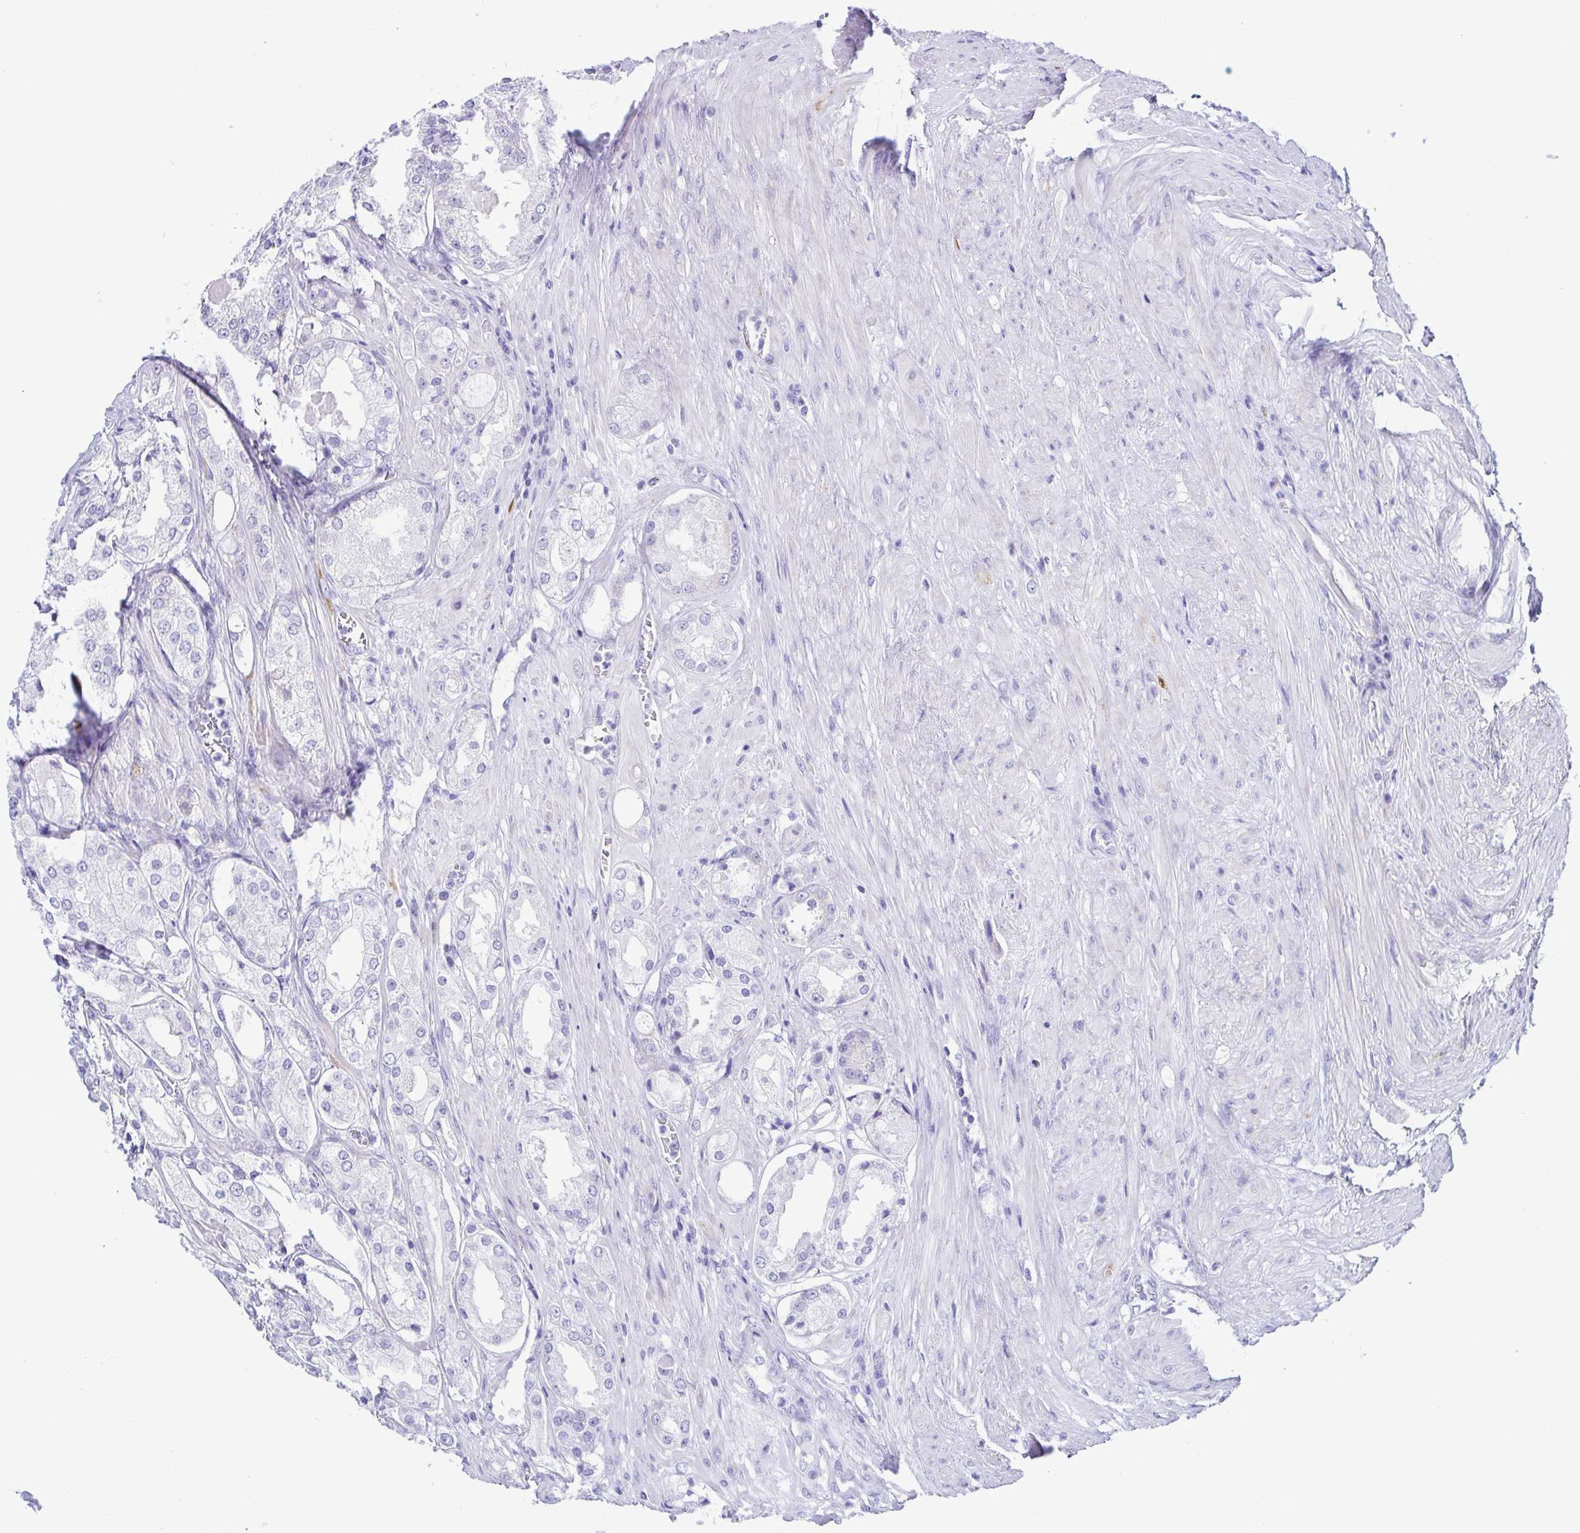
{"staining": {"intensity": "negative", "quantity": "none", "location": "none"}, "tissue": "prostate cancer", "cell_type": "Tumor cells", "image_type": "cancer", "snomed": [{"axis": "morphology", "description": "Adenocarcinoma, Low grade"}, {"axis": "topography", "description": "Prostate"}], "caption": "DAB (3,3'-diaminobenzidine) immunohistochemical staining of low-grade adenocarcinoma (prostate) reveals no significant staining in tumor cells.", "gene": "ACTRT3", "patient": {"sex": "male", "age": 68}}